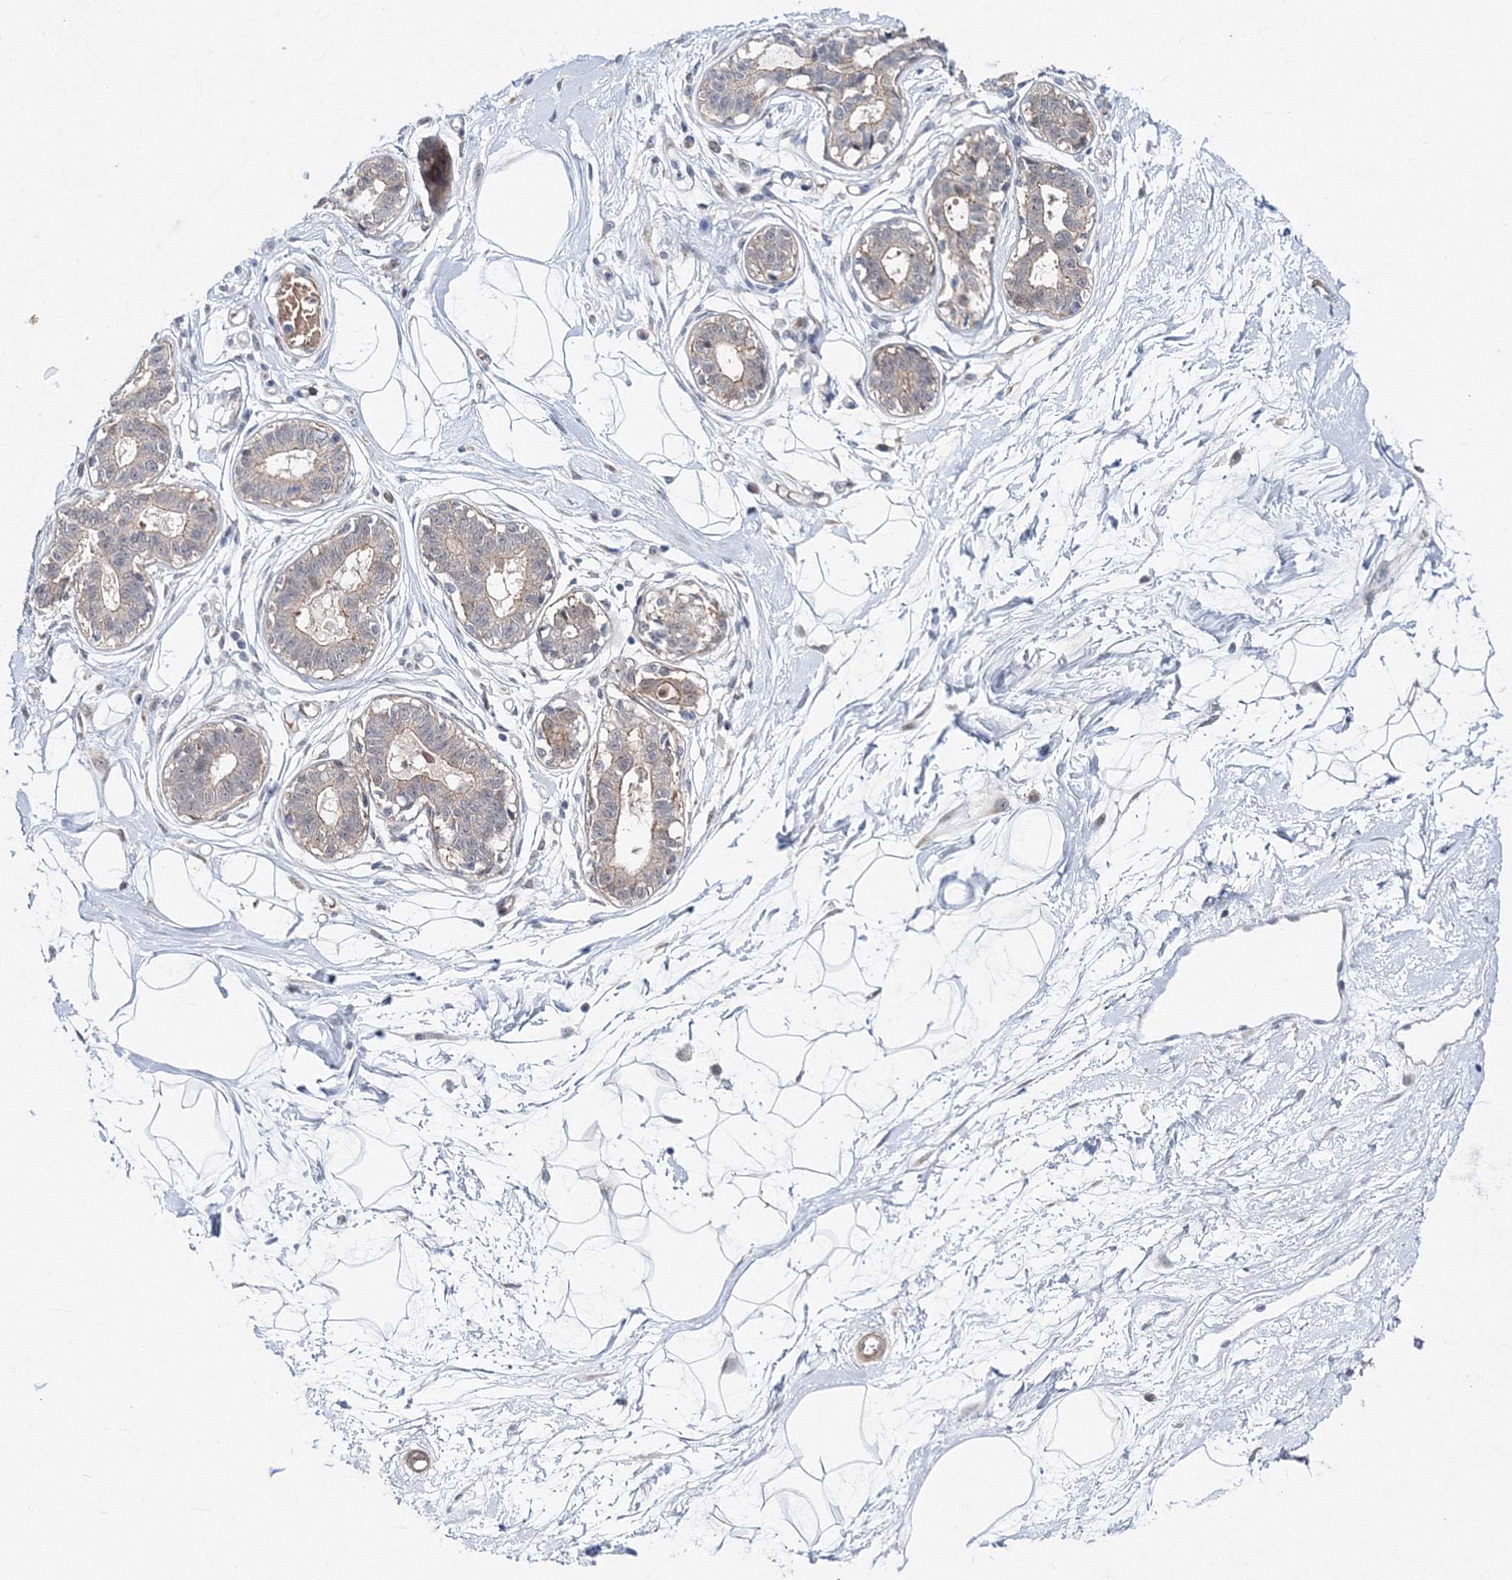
{"staining": {"intensity": "negative", "quantity": "none", "location": "none"}, "tissue": "breast", "cell_type": "Adipocytes", "image_type": "normal", "snomed": [{"axis": "morphology", "description": "Normal tissue, NOS"}, {"axis": "topography", "description": "Breast"}], "caption": "Micrograph shows no protein positivity in adipocytes of unremarkable breast. Nuclei are stained in blue.", "gene": "C11orf52", "patient": {"sex": "female", "age": 45}}